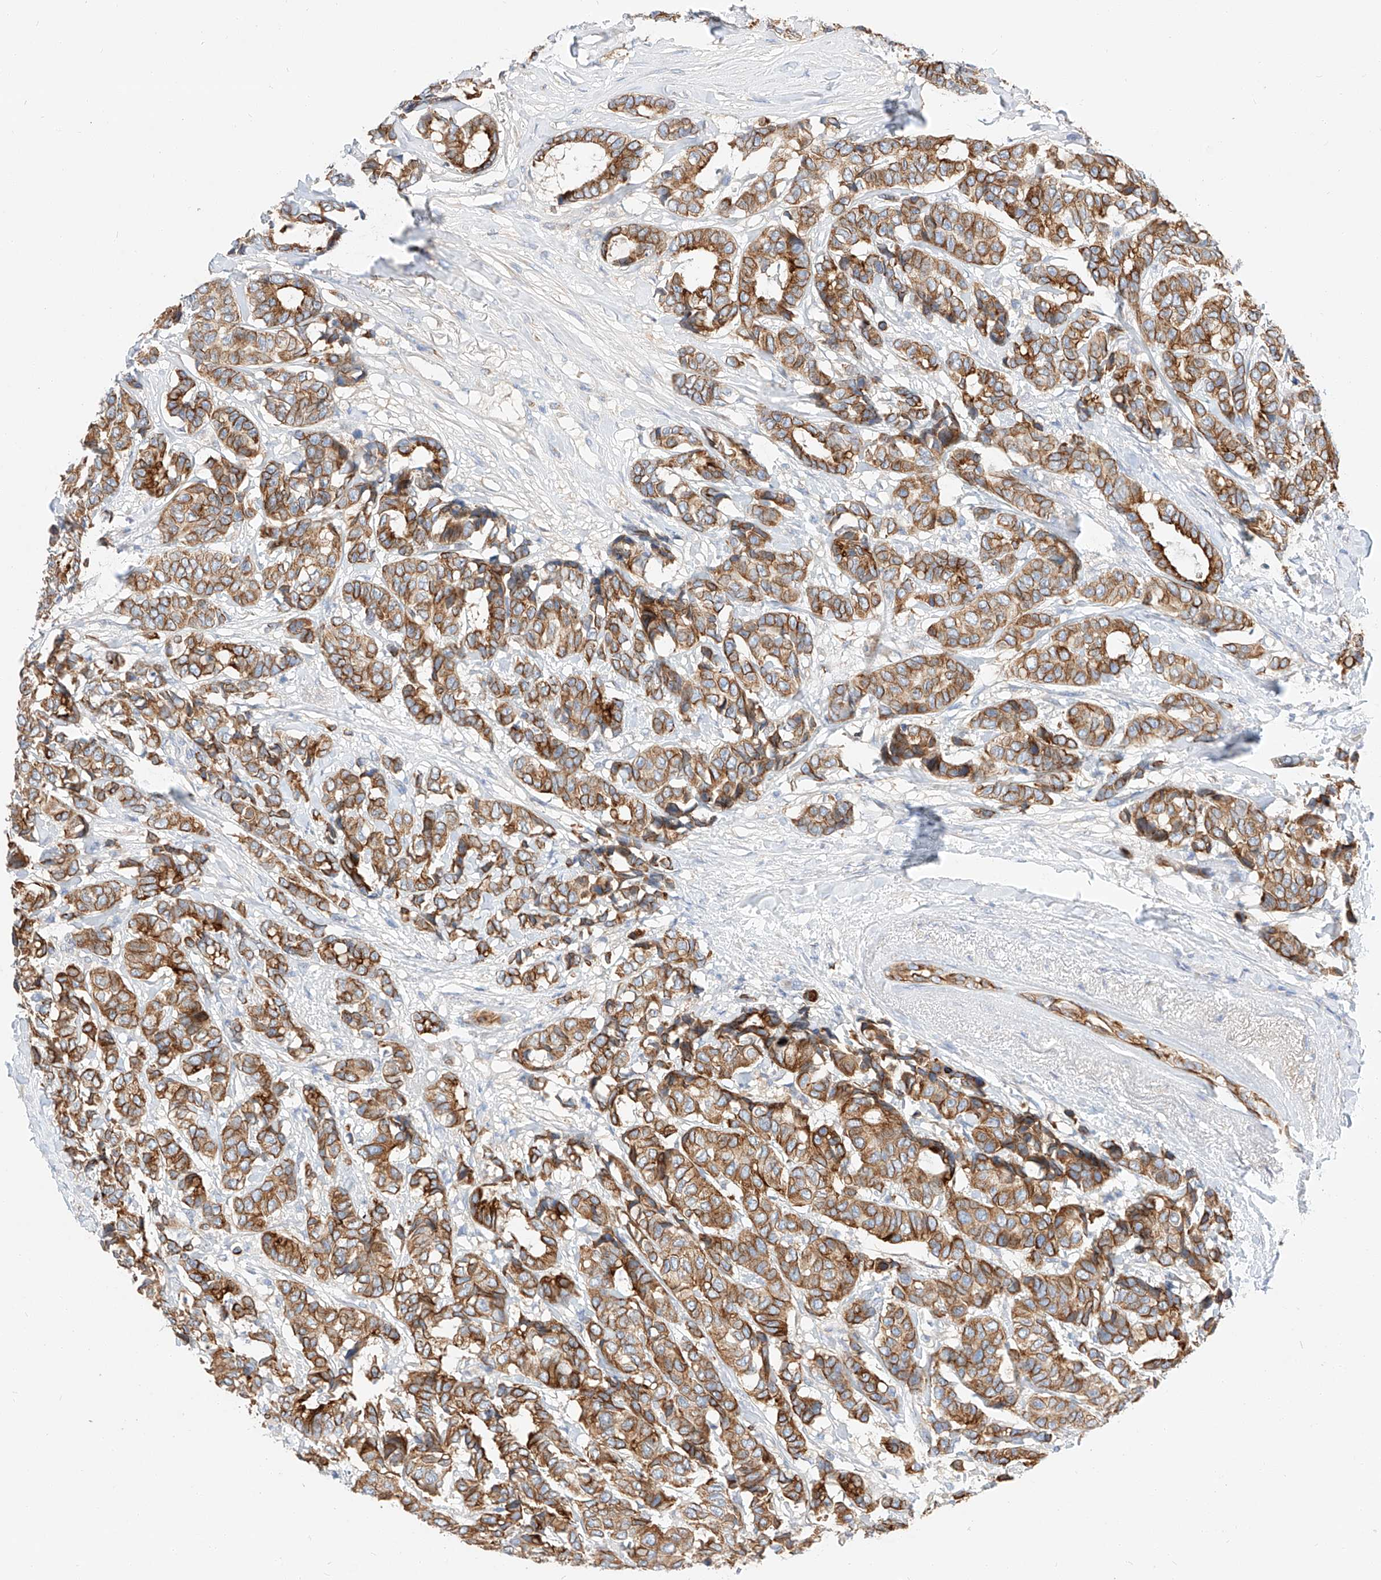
{"staining": {"intensity": "moderate", "quantity": ">75%", "location": "cytoplasmic/membranous"}, "tissue": "breast cancer", "cell_type": "Tumor cells", "image_type": "cancer", "snomed": [{"axis": "morphology", "description": "Duct carcinoma"}, {"axis": "topography", "description": "Breast"}], "caption": "Human breast infiltrating ductal carcinoma stained with a protein marker exhibits moderate staining in tumor cells.", "gene": "MAP7", "patient": {"sex": "female", "age": 87}}